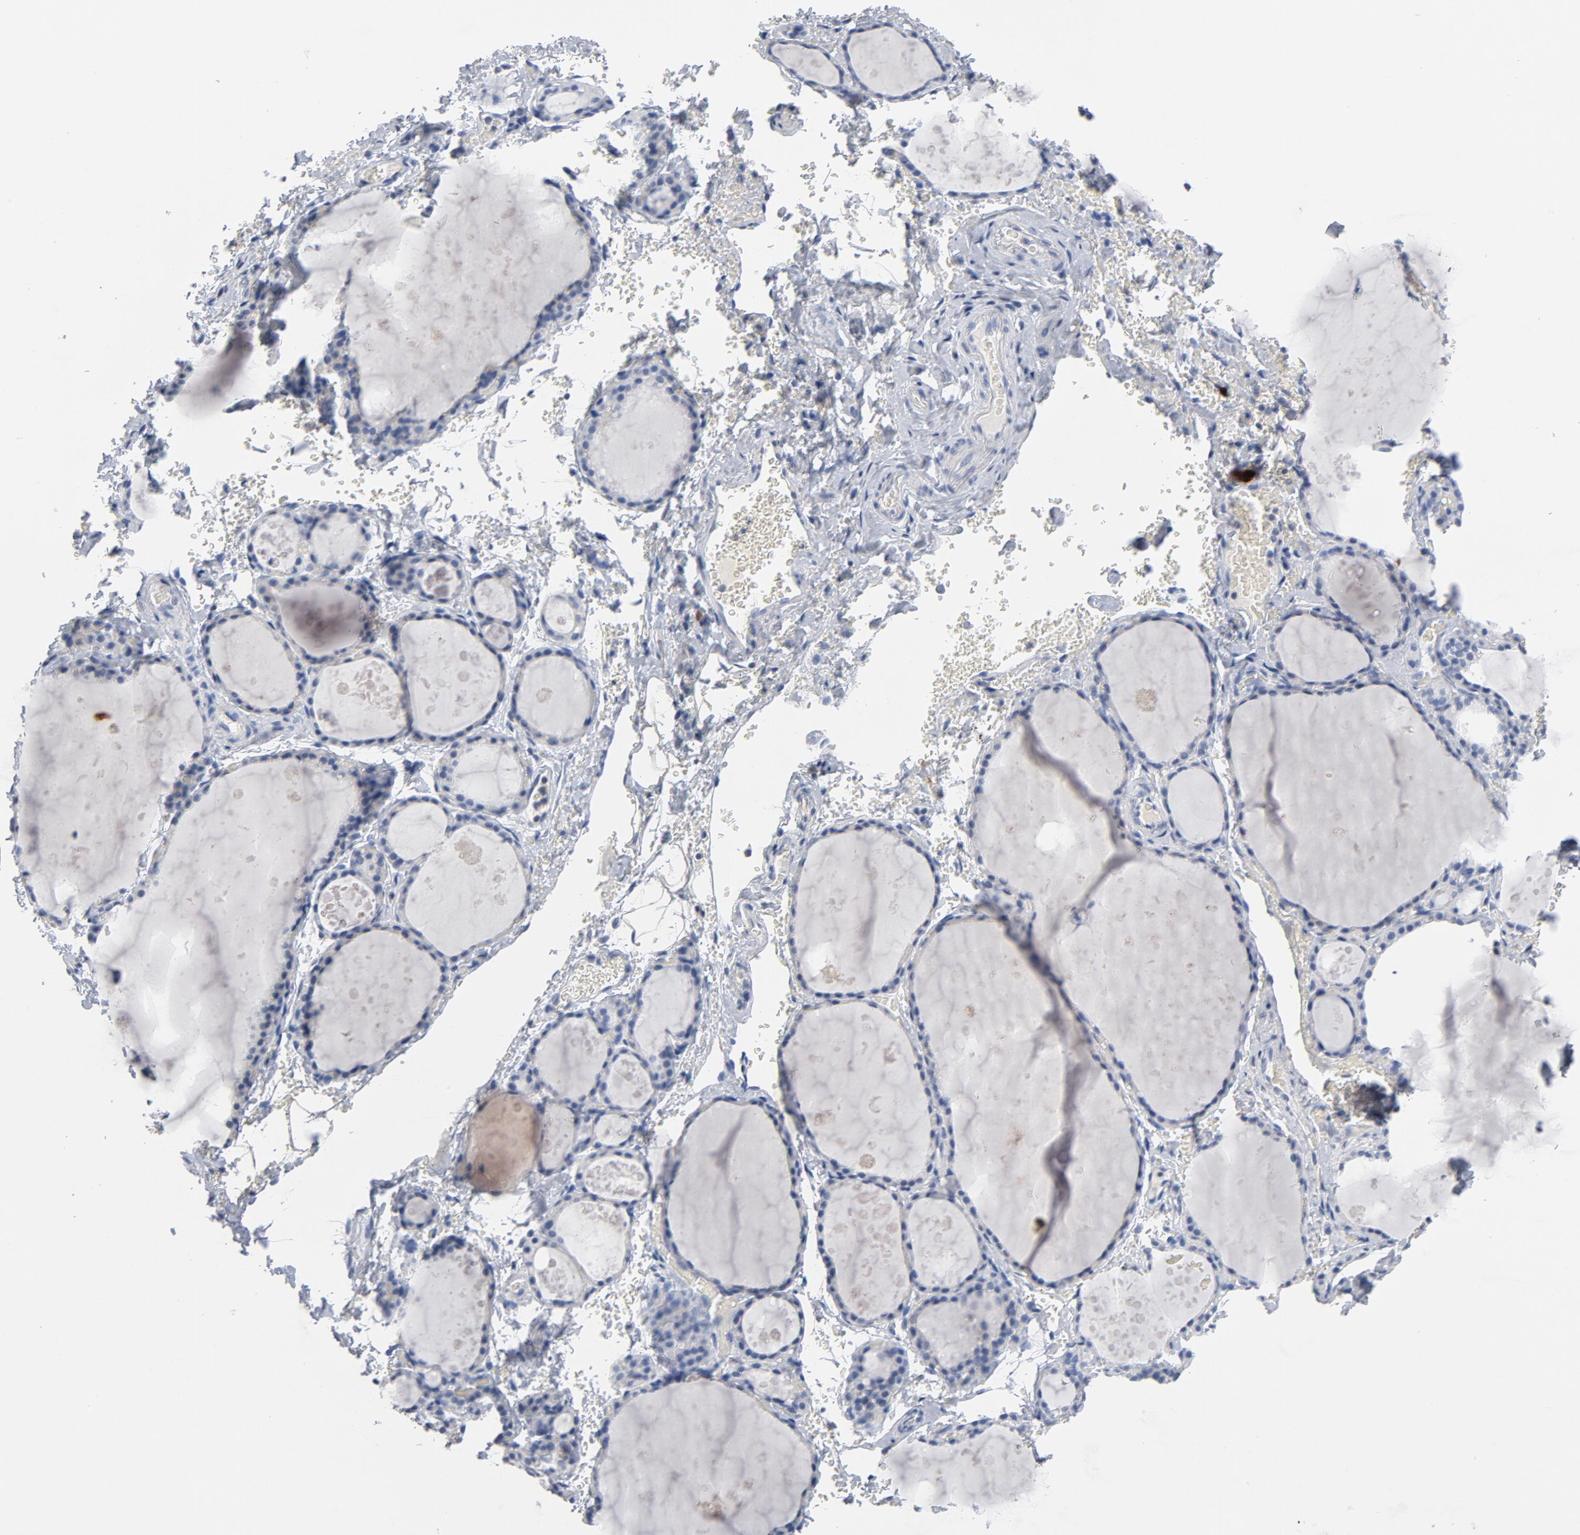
{"staining": {"intensity": "negative", "quantity": "none", "location": "none"}, "tissue": "thyroid gland", "cell_type": "Glandular cells", "image_type": "normal", "snomed": [{"axis": "morphology", "description": "Normal tissue, NOS"}, {"axis": "topography", "description": "Thyroid gland"}], "caption": "The image shows no staining of glandular cells in normal thyroid gland.", "gene": "CDC20", "patient": {"sex": "male", "age": 61}}